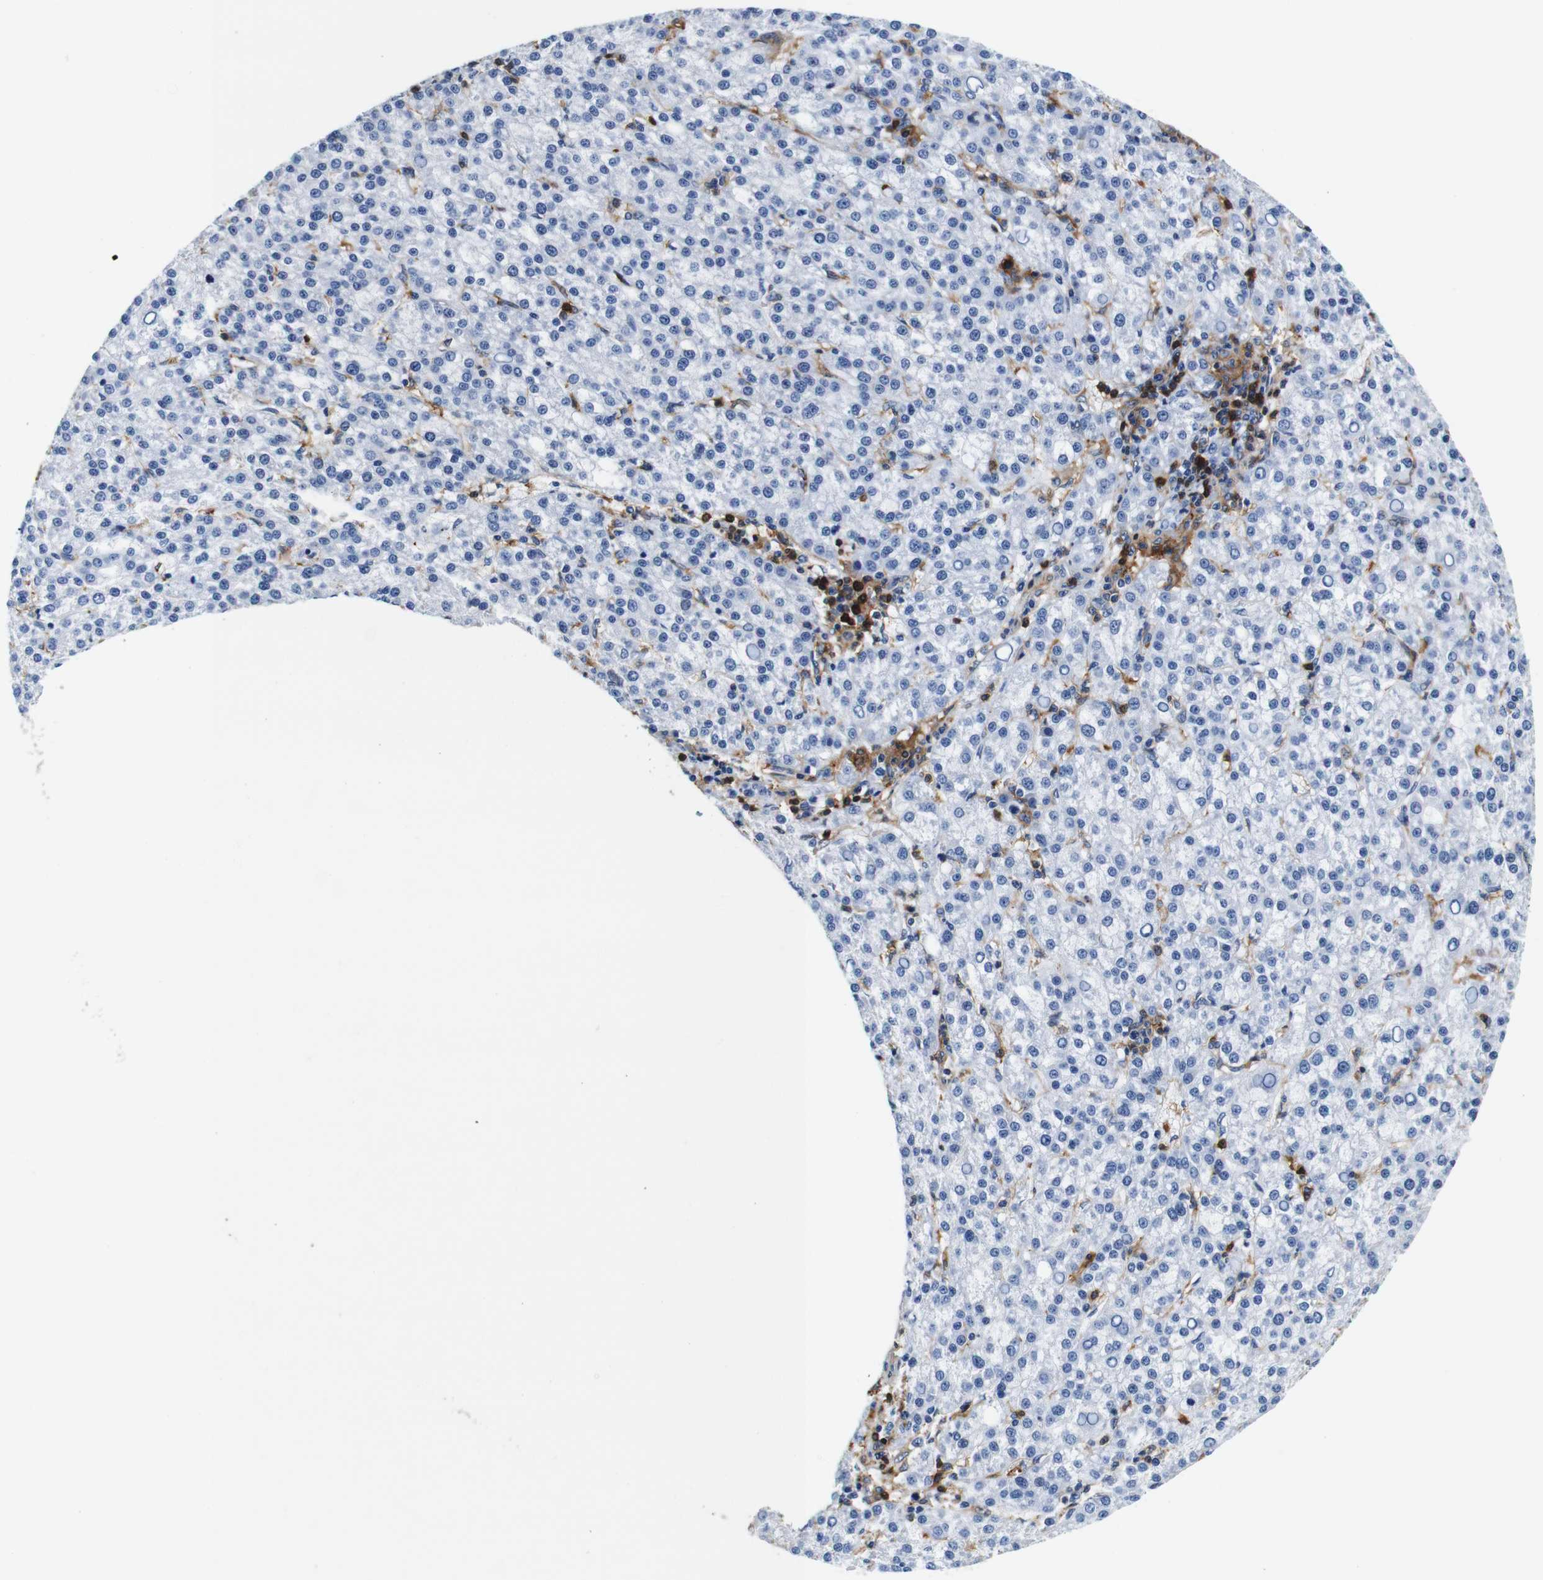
{"staining": {"intensity": "negative", "quantity": "none", "location": "none"}, "tissue": "liver cancer", "cell_type": "Tumor cells", "image_type": "cancer", "snomed": [{"axis": "morphology", "description": "Carcinoma, Hepatocellular, NOS"}, {"axis": "topography", "description": "Liver"}], "caption": "This is an IHC micrograph of liver hepatocellular carcinoma. There is no positivity in tumor cells.", "gene": "ANXA1", "patient": {"sex": "female", "age": 58}}